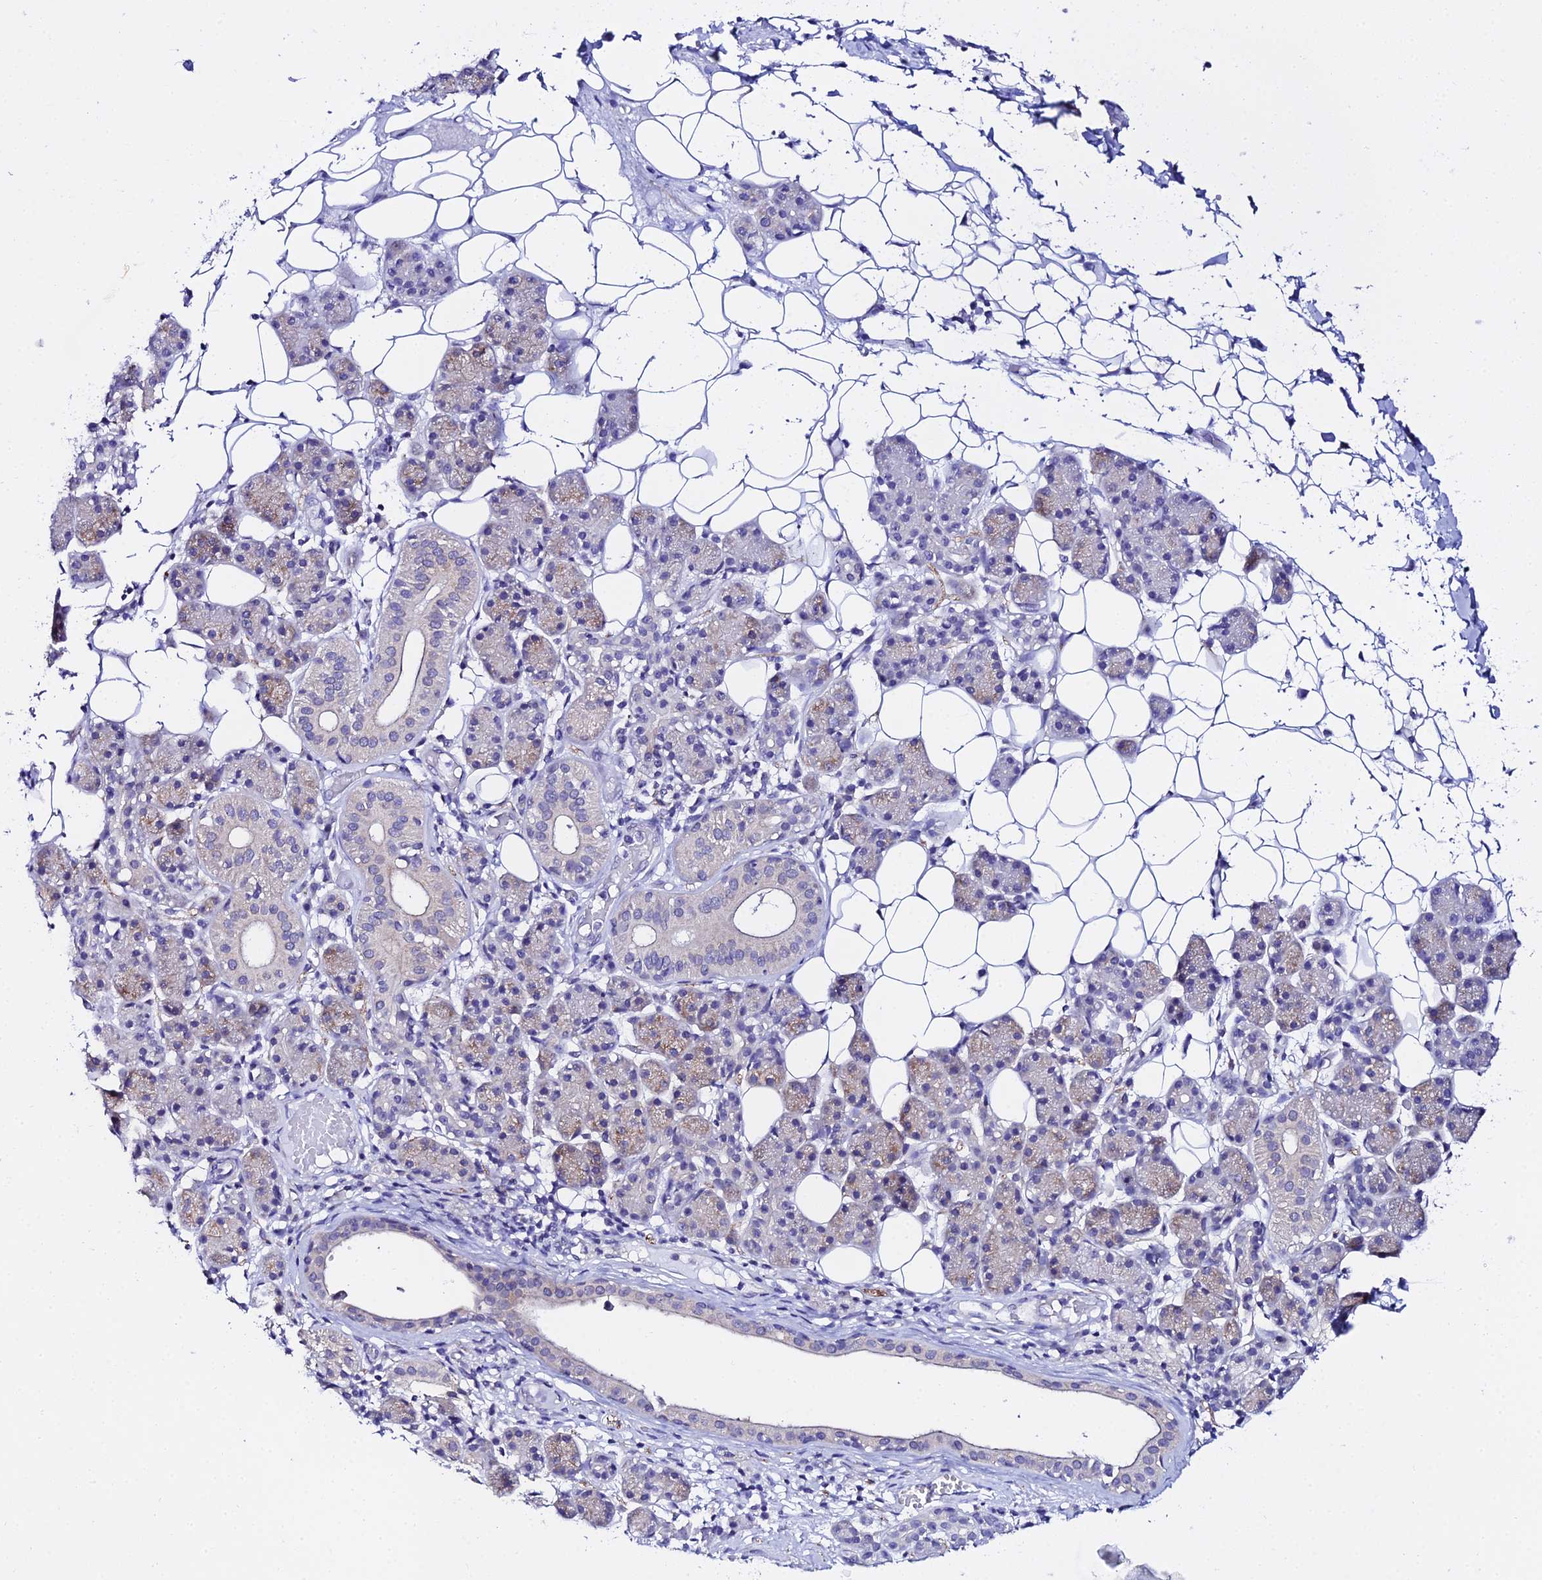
{"staining": {"intensity": "weak", "quantity": "<25%", "location": "cytoplasmic/membranous"}, "tissue": "salivary gland", "cell_type": "Glandular cells", "image_type": "normal", "snomed": [{"axis": "morphology", "description": "Normal tissue, NOS"}, {"axis": "topography", "description": "Salivary gland"}], "caption": "There is no significant staining in glandular cells of salivary gland. (DAB immunohistochemistry (IHC), high magnification).", "gene": "ATG16L2", "patient": {"sex": "female", "age": 33}}